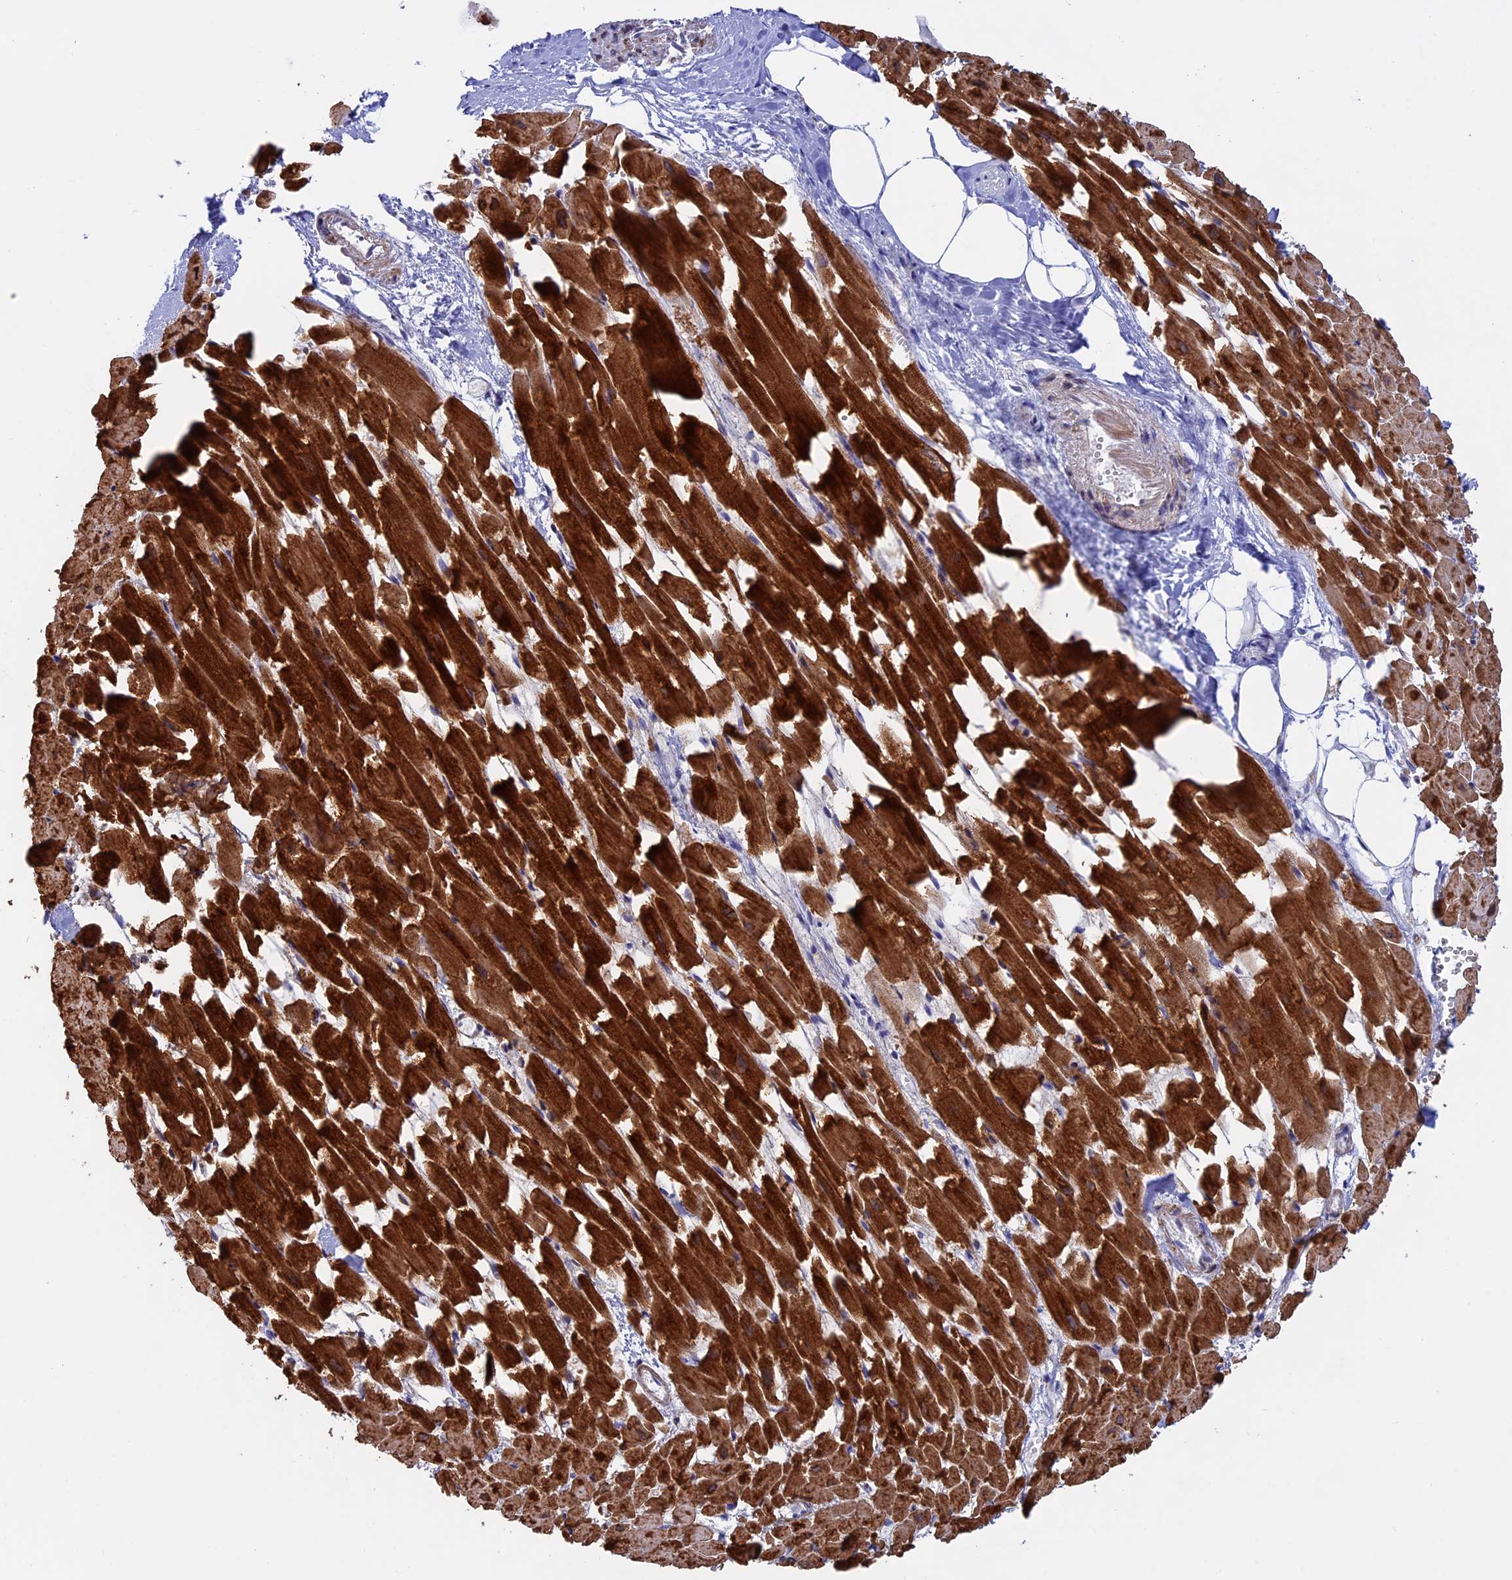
{"staining": {"intensity": "strong", "quantity": ">75%", "location": "cytoplasmic/membranous"}, "tissue": "heart muscle", "cell_type": "Cardiomyocytes", "image_type": "normal", "snomed": [{"axis": "morphology", "description": "Normal tissue, NOS"}, {"axis": "topography", "description": "Heart"}], "caption": "Immunohistochemical staining of normal heart muscle displays strong cytoplasmic/membranous protein expression in approximately >75% of cardiomyocytes.", "gene": "ETFDH", "patient": {"sex": "female", "age": 64}}